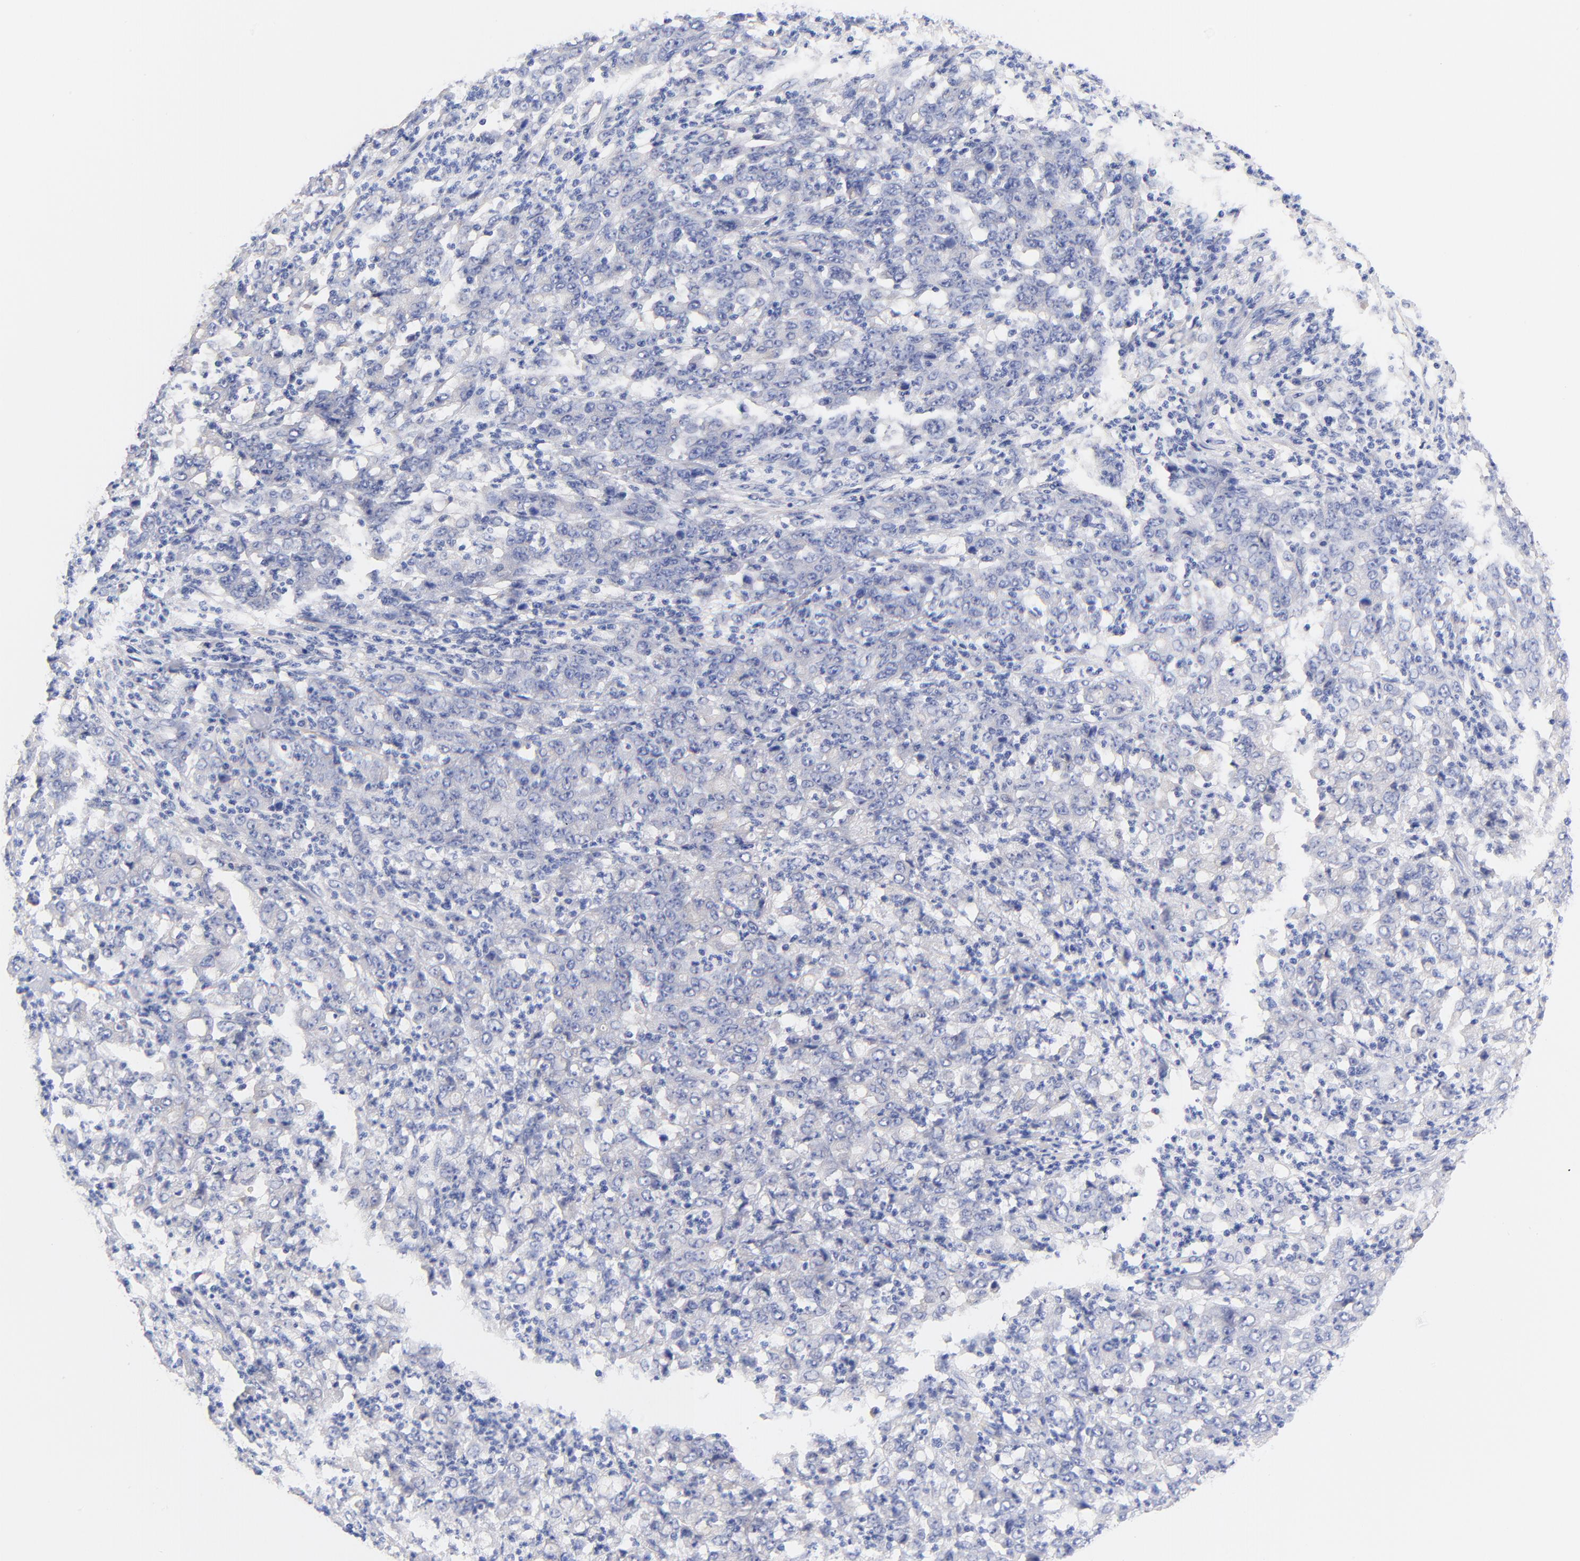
{"staining": {"intensity": "negative", "quantity": "none", "location": "none"}, "tissue": "stomach cancer", "cell_type": "Tumor cells", "image_type": "cancer", "snomed": [{"axis": "morphology", "description": "Adenocarcinoma, NOS"}, {"axis": "topography", "description": "Stomach, lower"}], "caption": "This image is of adenocarcinoma (stomach) stained with immunohistochemistry to label a protein in brown with the nuclei are counter-stained blue. There is no expression in tumor cells.", "gene": "TNFRSF13C", "patient": {"sex": "female", "age": 71}}